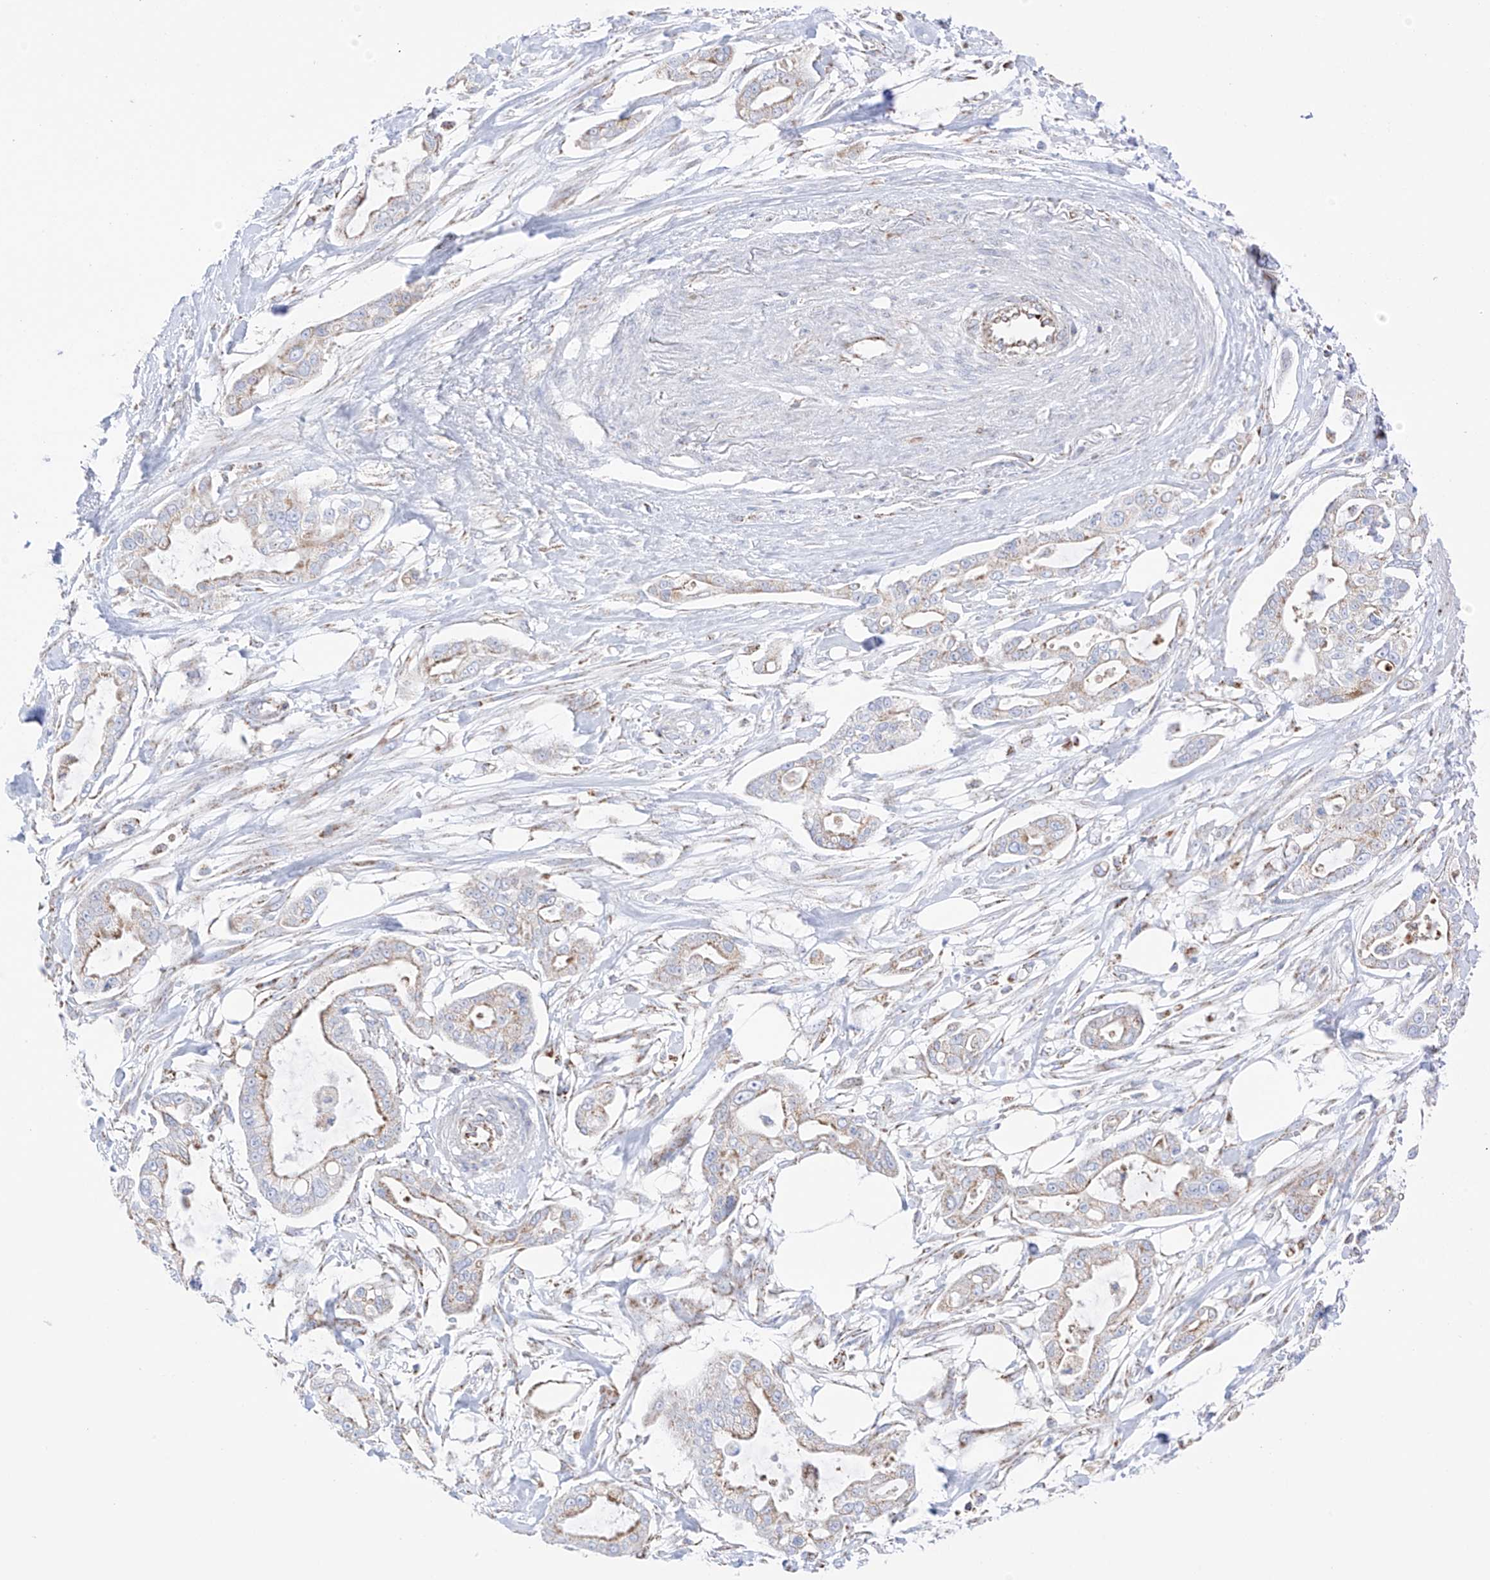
{"staining": {"intensity": "weak", "quantity": ">75%", "location": "cytoplasmic/membranous"}, "tissue": "pancreatic cancer", "cell_type": "Tumor cells", "image_type": "cancer", "snomed": [{"axis": "morphology", "description": "Adenocarcinoma, NOS"}, {"axis": "topography", "description": "Pancreas"}], "caption": "The histopathology image demonstrates staining of pancreatic cancer (adenocarcinoma), revealing weak cytoplasmic/membranous protein staining (brown color) within tumor cells. (DAB = brown stain, brightfield microscopy at high magnification).", "gene": "XKR3", "patient": {"sex": "male", "age": 68}}